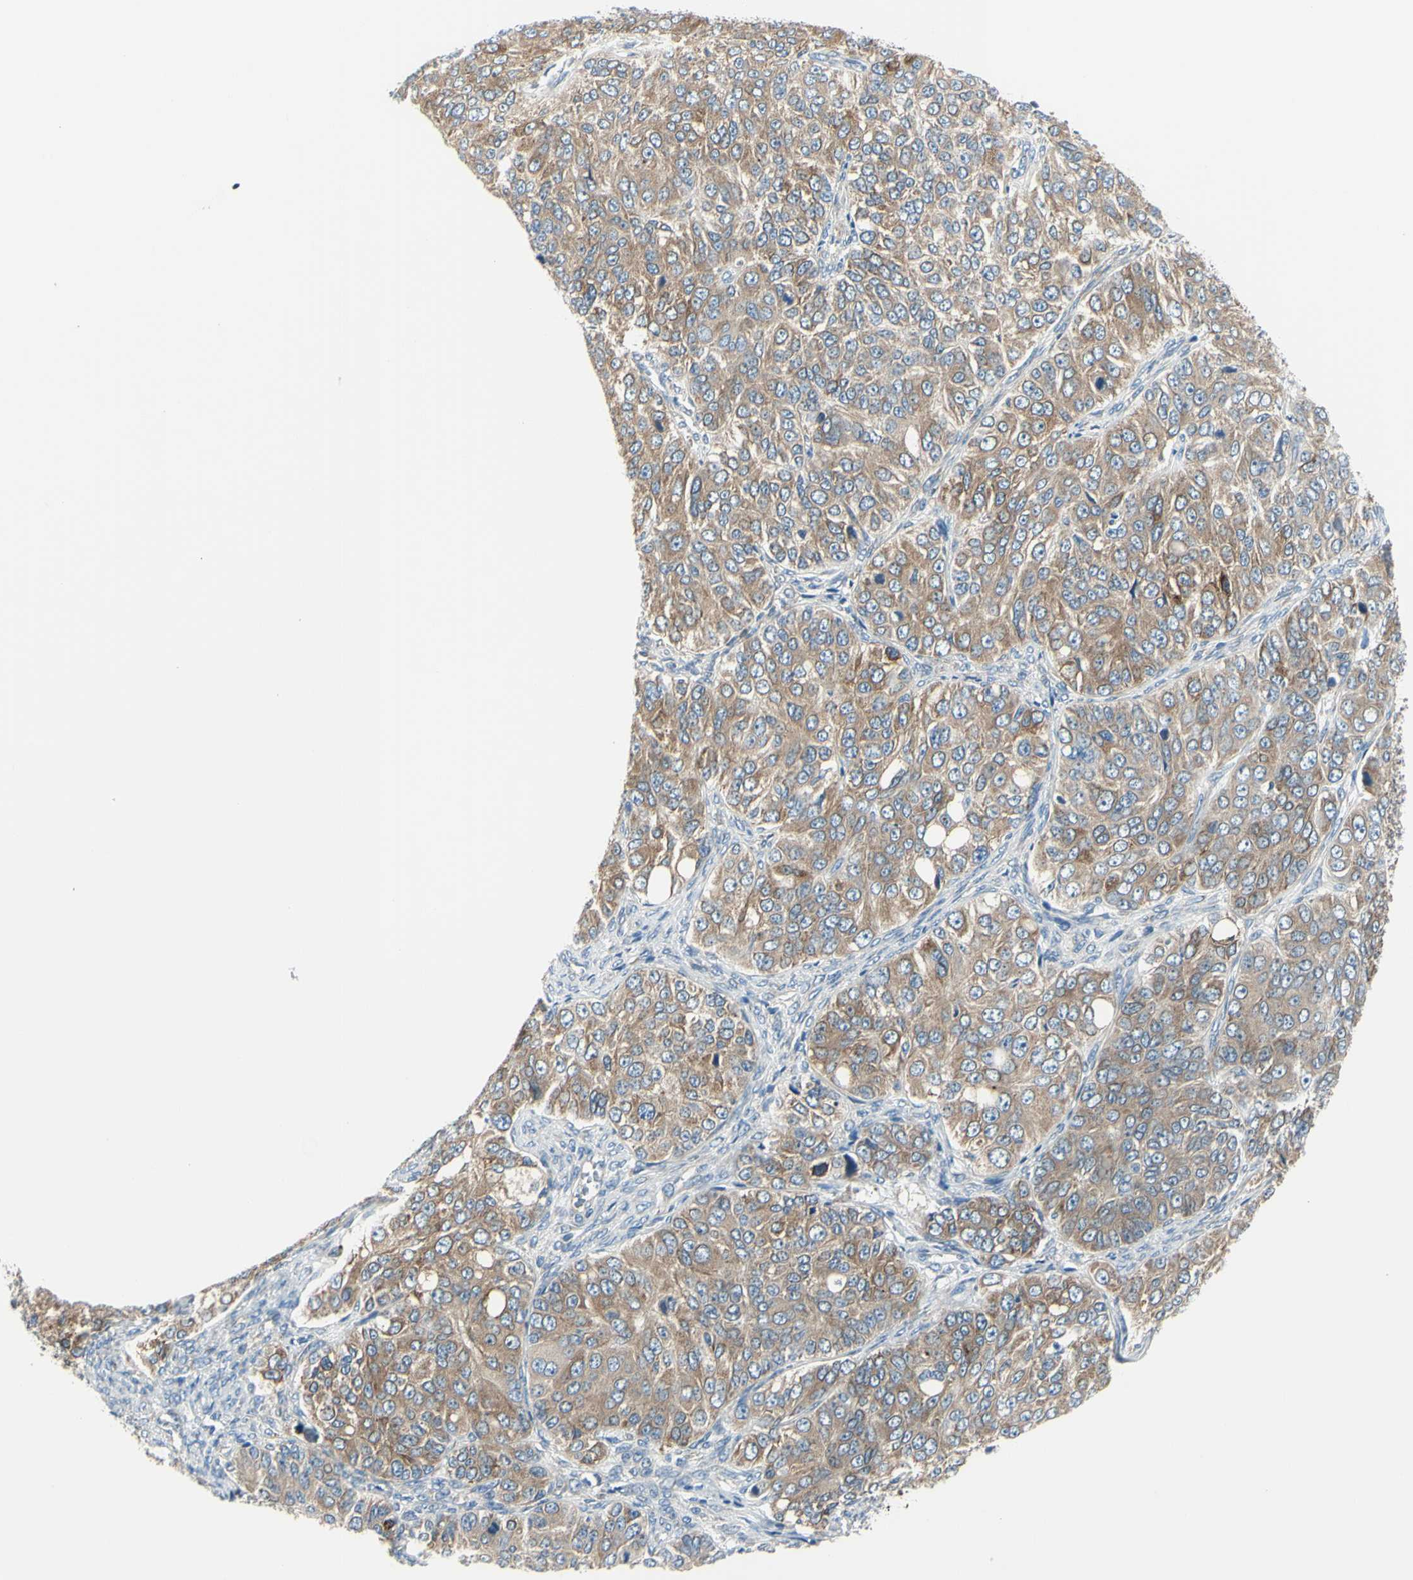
{"staining": {"intensity": "weak", "quantity": ">75%", "location": "cytoplasmic/membranous"}, "tissue": "ovarian cancer", "cell_type": "Tumor cells", "image_type": "cancer", "snomed": [{"axis": "morphology", "description": "Carcinoma, endometroid"}, {"axis": "topography", "description": "Ovary"}], "caption": "Ovarian endometroid carcinoma stained with IHC reveals weak cytoplasmic/membranous positivity in approximately >75% of tumor cells. (DAB = brown stain, brightfield microscopy at high magnification).", "gene": "SELENOS", "patient": {"sex": "female", "age": 51}}